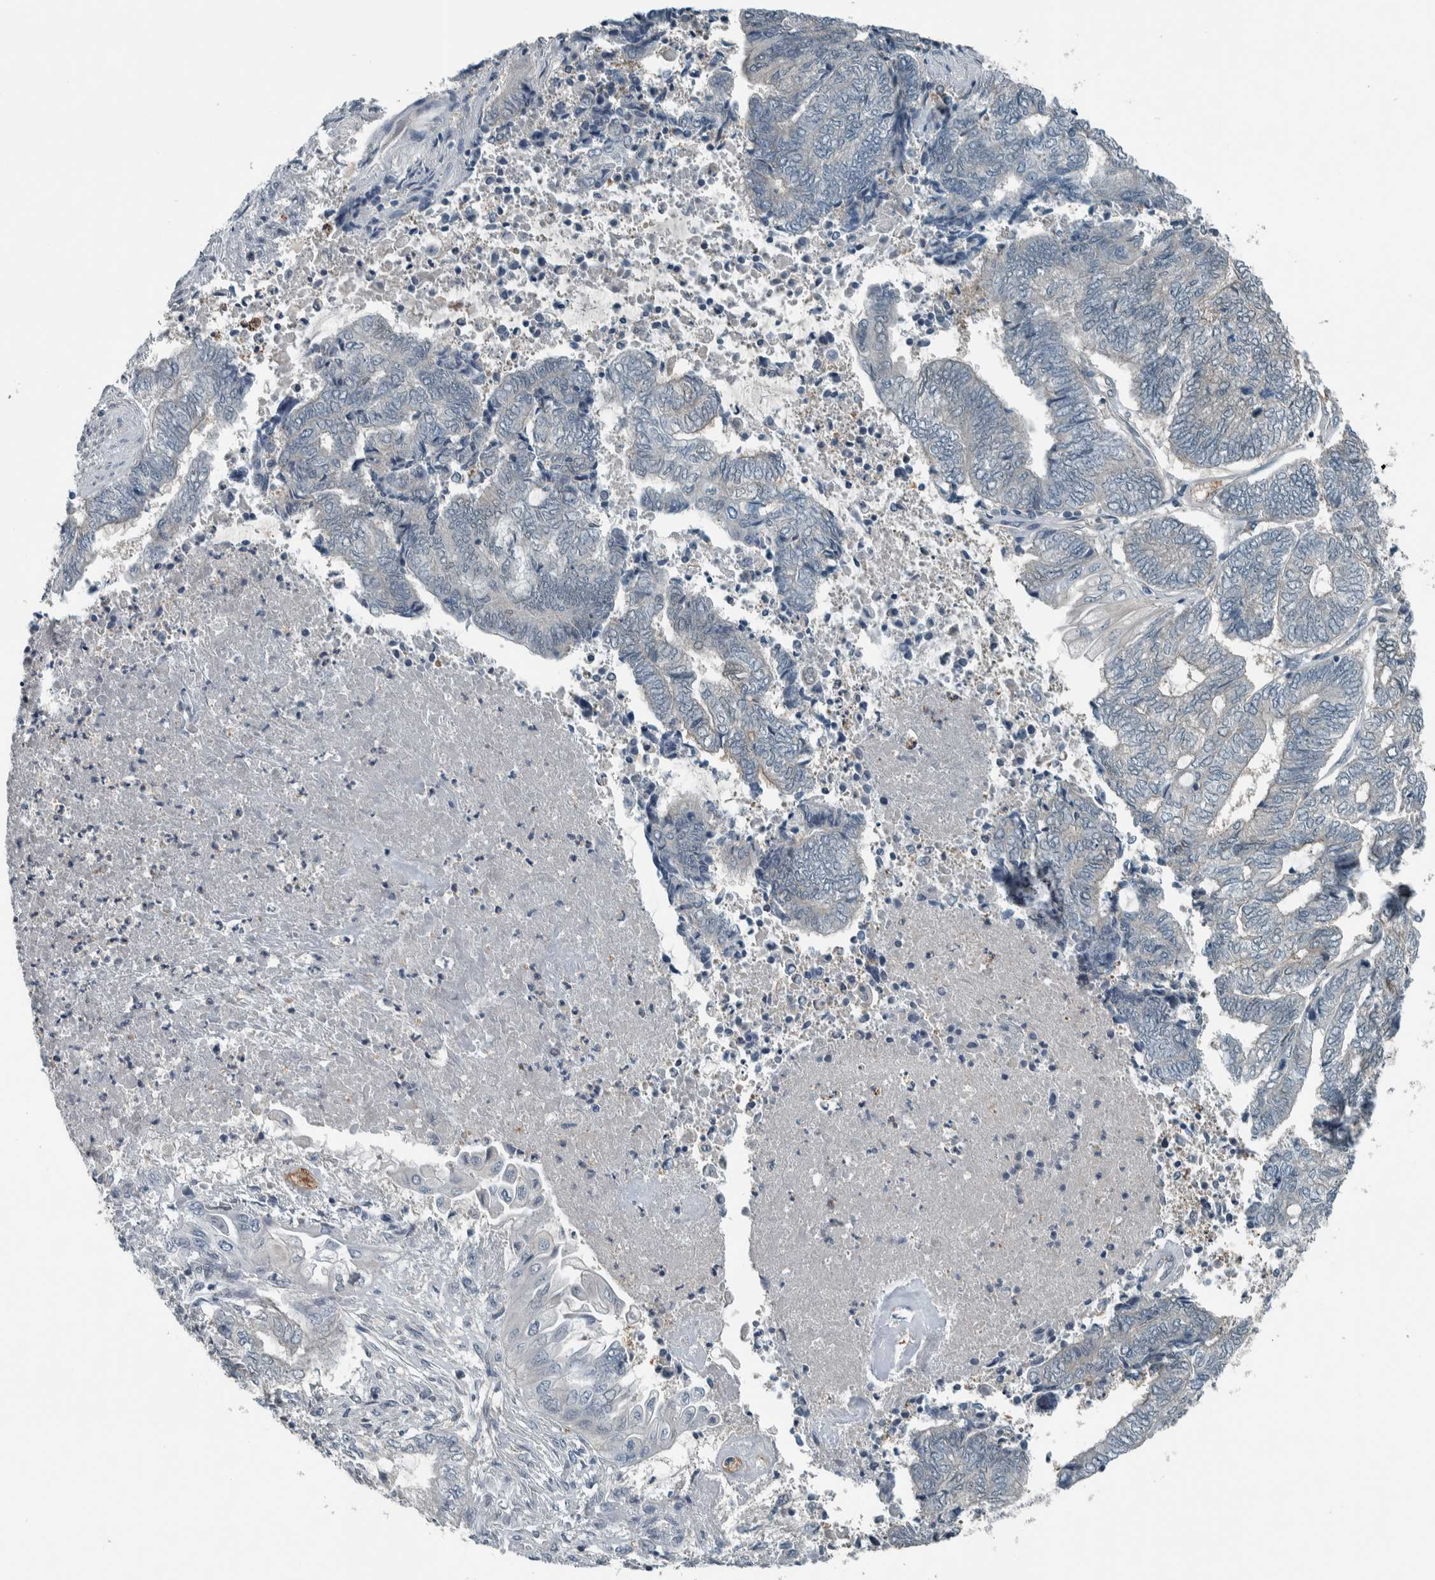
{"staining": {"intensity": "negative", "quantity": "none", "location": "none"}, "tissue": "endometrial cancer", "cell_type": "Tumor cells", "image_type": "cancer", "snomed": [{"axis": "morphology", "description": "Adenocarcinoma, NOS"}, {"axis": "topography", "description": "Uterus"}, {"axis": "topography", "description": "Endometrium"}], "caption": "Tumor cells are negative for brown protein staining in endometrial cancer (adenocarcinoma).", "gene": "ALAD", "patient": {"sex": "female", "age": 70}}